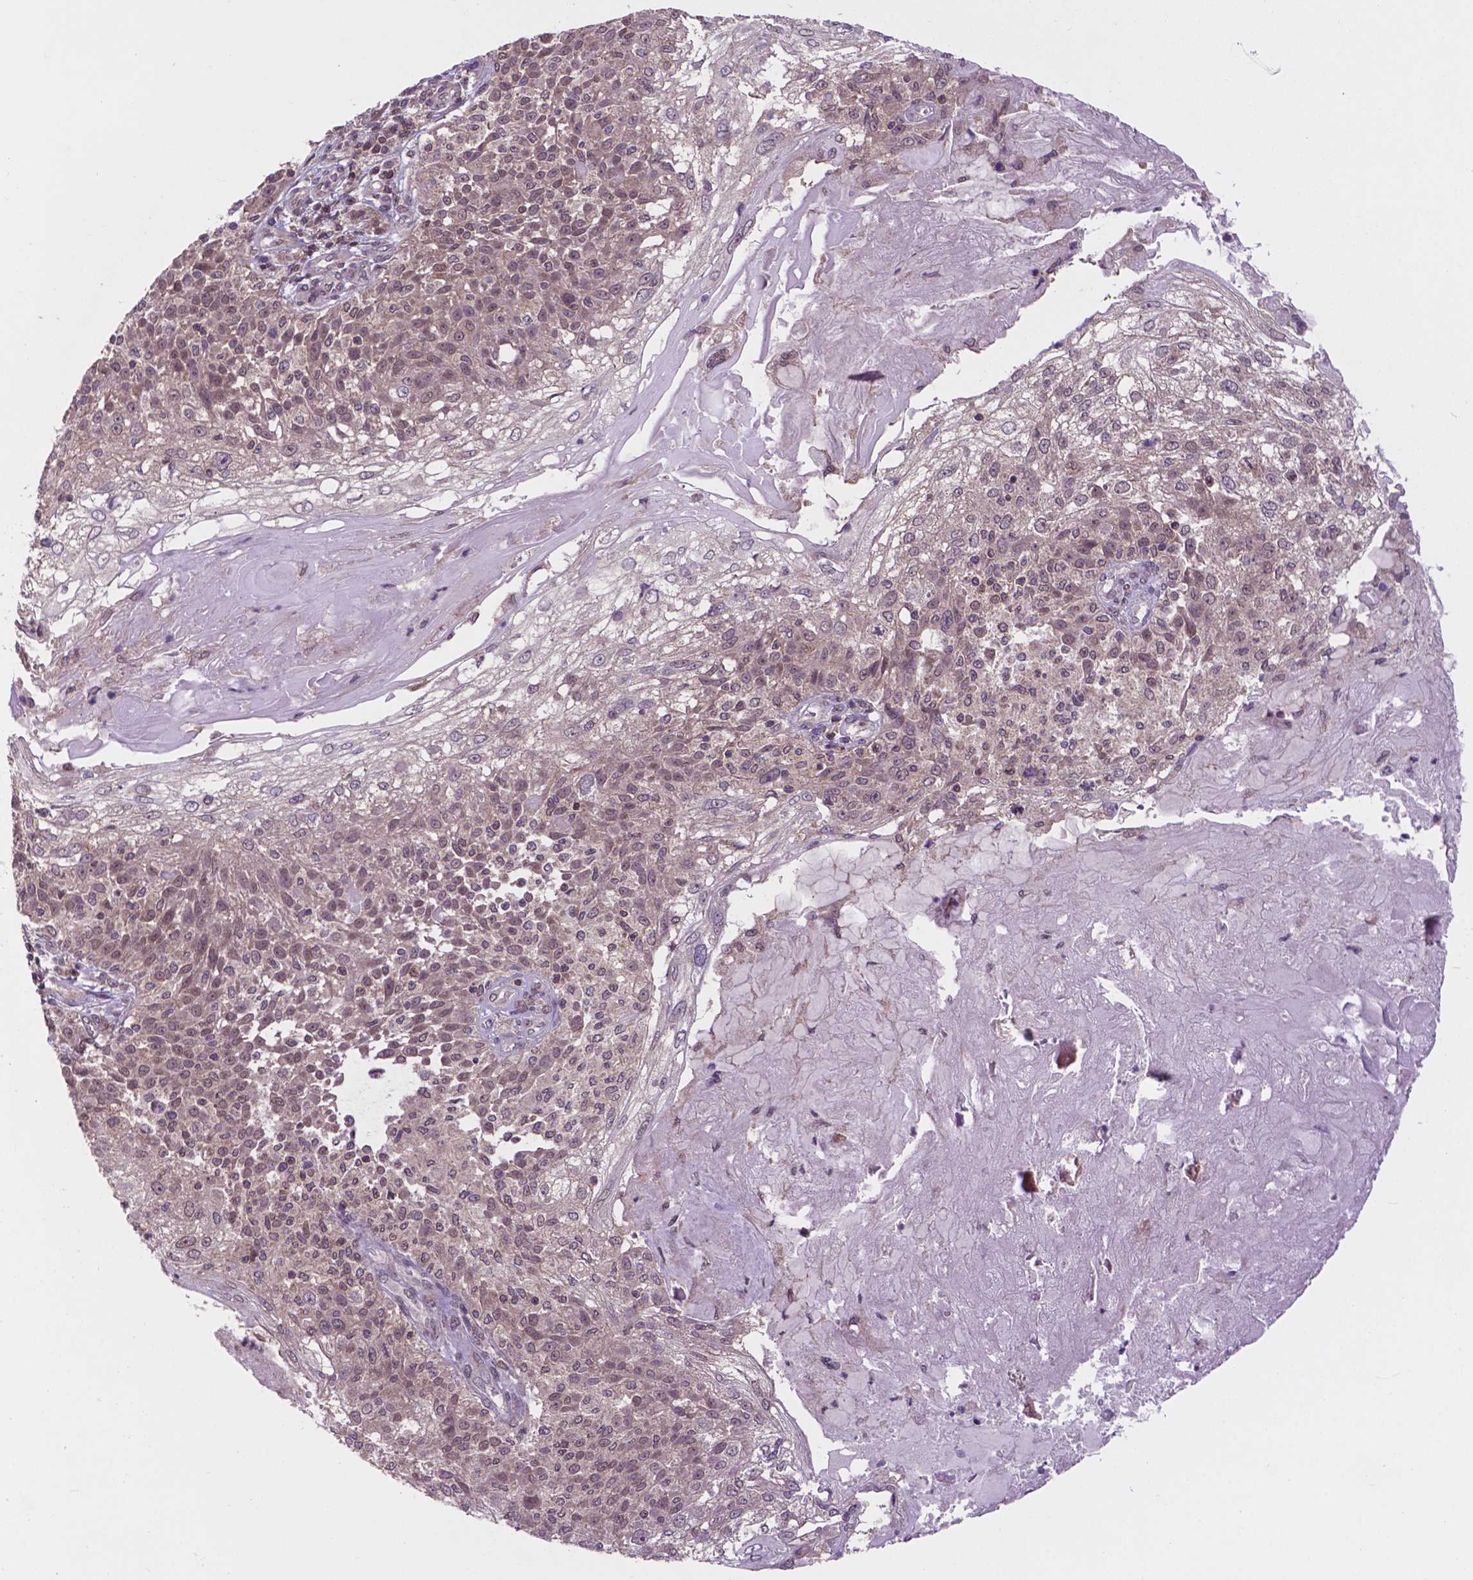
{"staining": {"intensity": "moderate", "quantity": "25%-75%", "location": "nuclear"}, "tissue": "skin cancer", "cell_type": "Tumor cells", "image_type": "cancer", "snomed": [{"axis": "morphology", "description": "Normal tissue, NOS"}, {"axis": "morphology", "description": "Squamous cell carcinoma, NOS"}, {"axis": "topography", "description": "Skin"}], "caption": "Moderate nuclear staining is identified in approximately 25%-75% of tumor cells in skin cancer (squamous cell carcinoma).", "gene": "OTUB1", "patient": {"sex": "female", "age": 83}}